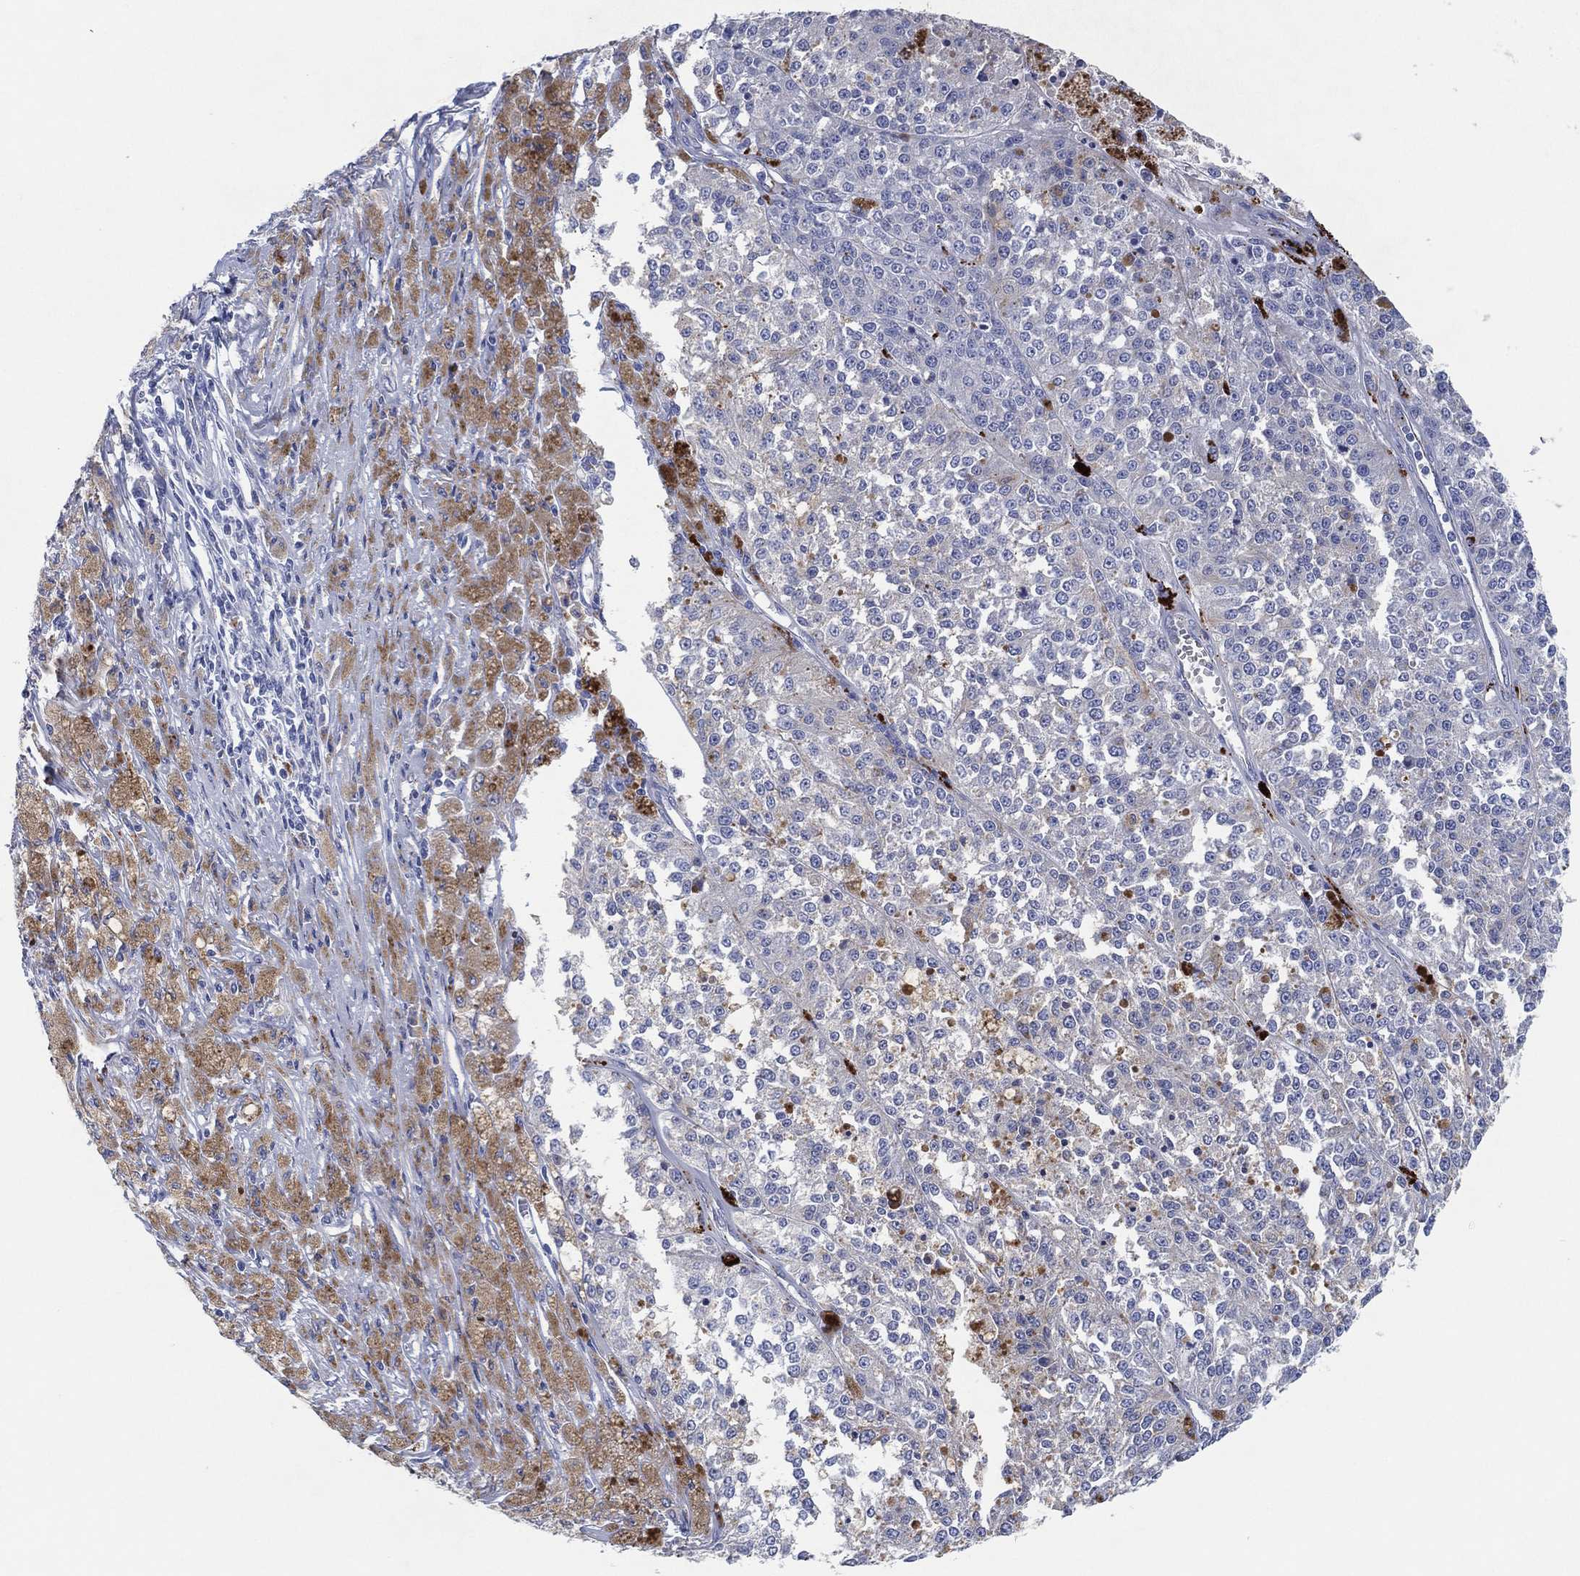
{"staining": {"intensity": "negative", "quantity": "none", "location": "none"}, "tissue": "melanoma", "cell_type": "Tumor cells", "image_type": "cancer", "snomed": [{"axis": "morphology", "description": "Malignant melanoma, Metastatic site"}, {"axis": "topography", "description": "Lymph node"}], "caption": "IHC image of malignant melanoma (metastatic site) stained for a protein (brown), which exhibits no expression in tumor cells.", "gene": "GALNS", "patient": {"sex": "female", "age": 64}}